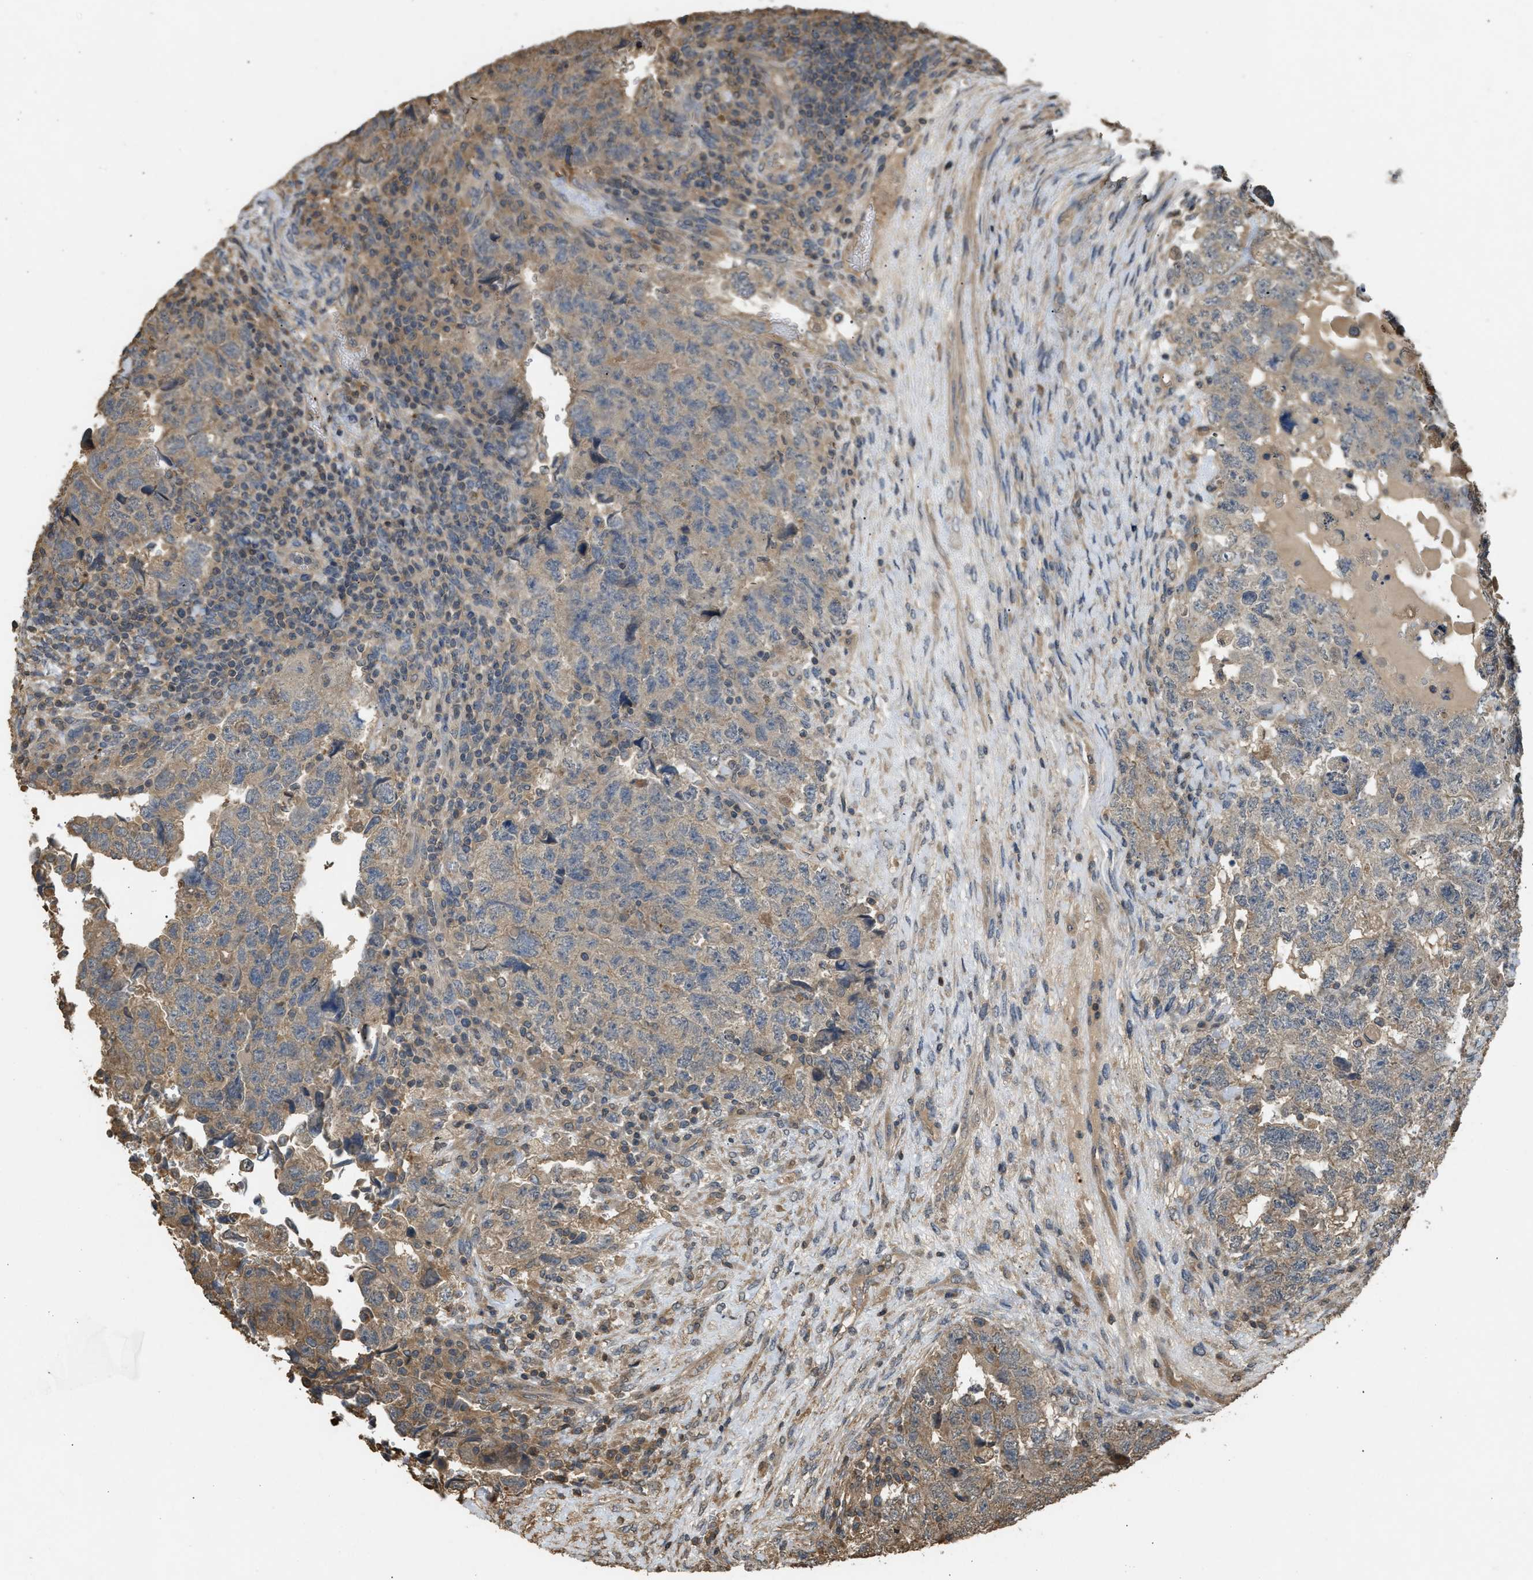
{"staining": {"intensity": "weak", "quantity": "<25%", "location": "cytoplasmic/membranous"}, "tissue": "testis cancer", "cell_type": "Tumor cells", "image_type": "cancer", "snomed": [{"axis": "morphology", "description": "Carcinoma, Embryonal, NOS"}, {"axis": "topography", "description": "Testis"}], "caption": "DAB (3,3'-diaminobenzidine) immunohistochemical staining of human testis embryonal carcinoma reveals no significant expression in tumor cells. (Brightfield microscopy of DAB (3,3'-diaminobenzidine) immunohistochemistry at high magnification).", "gene": "ARHGDIA", "patient": {"sex": "male", "age": 36}}